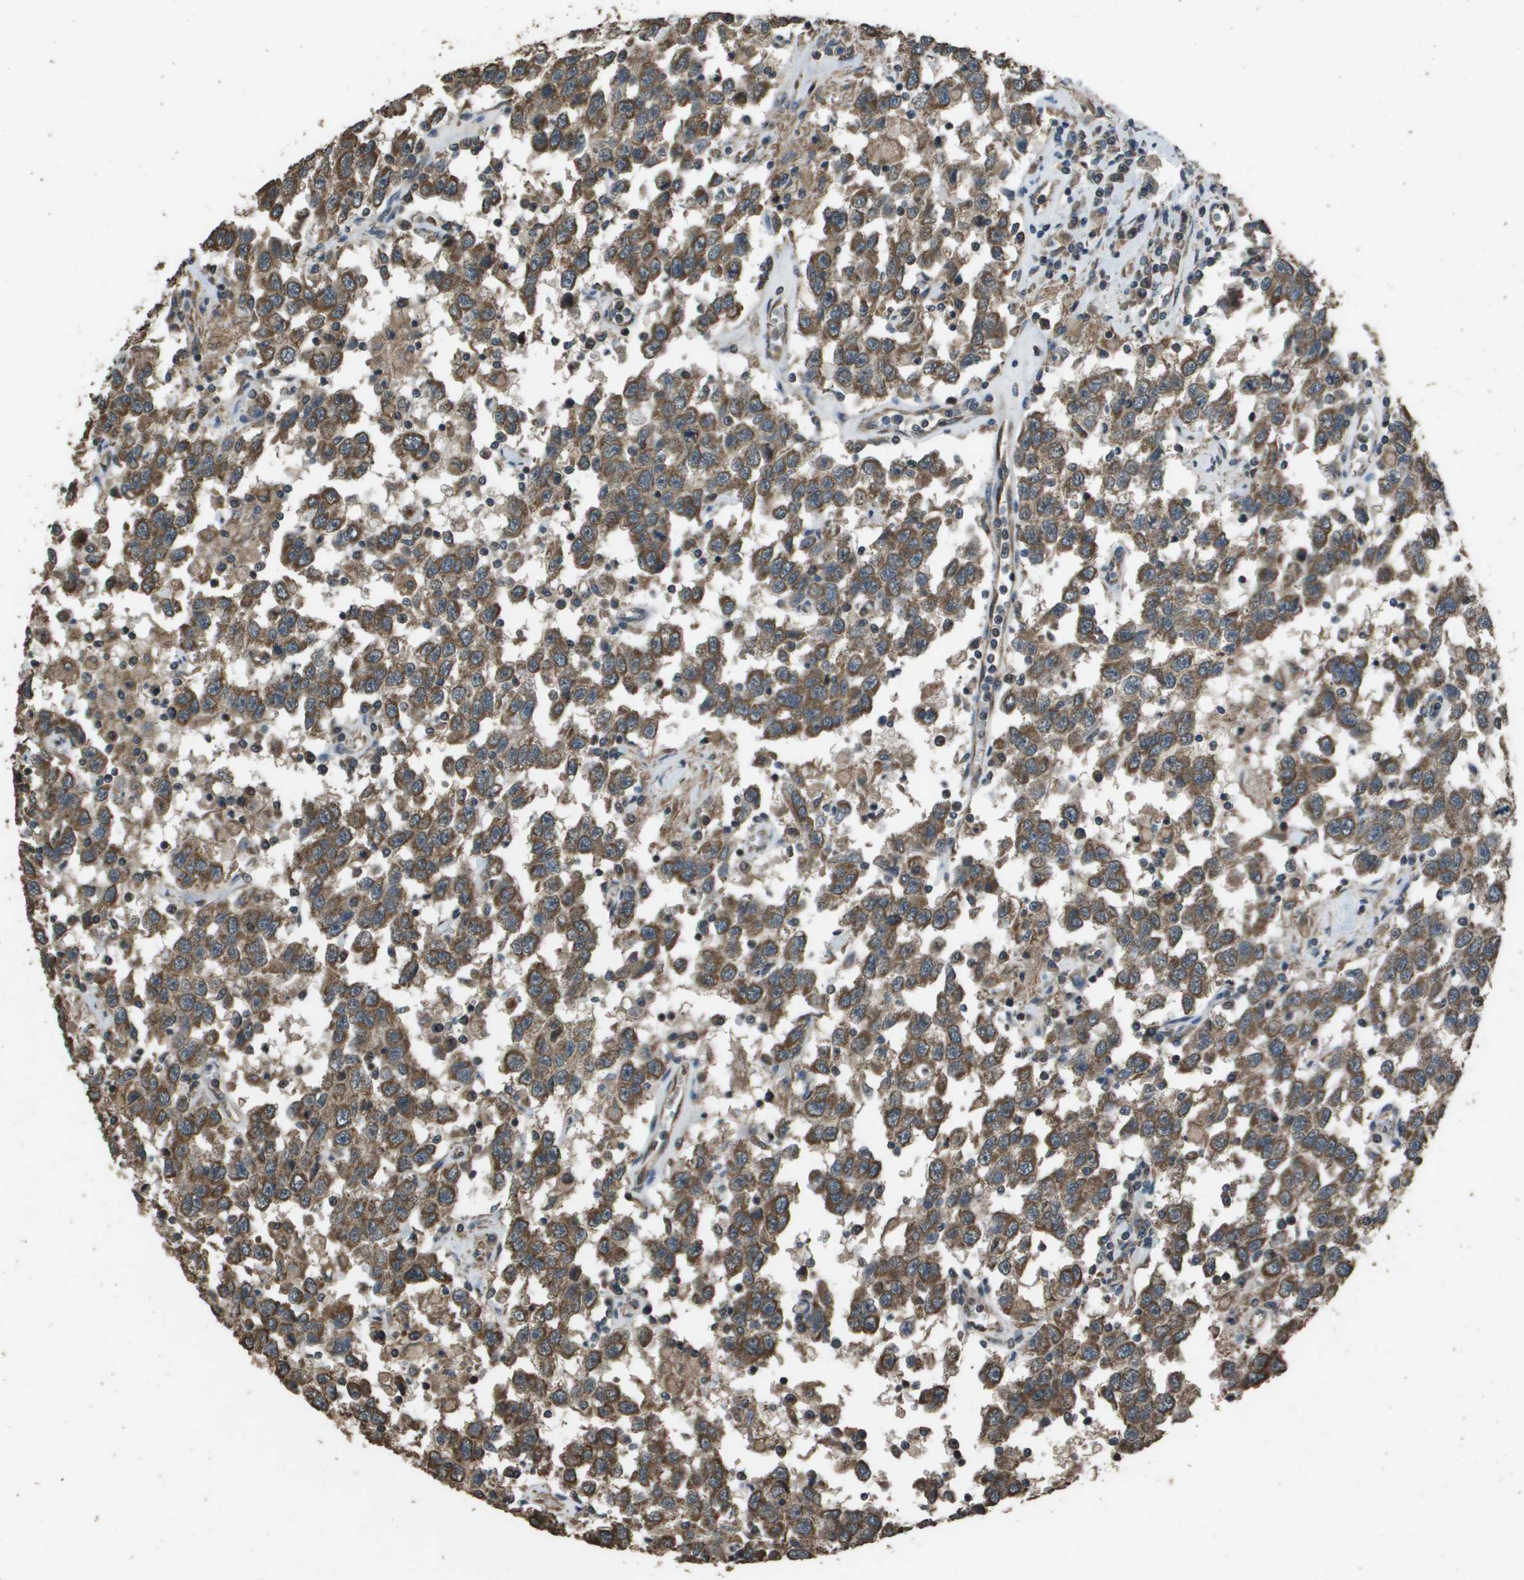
{"staining": {"intensity": "moderate", "quantity": ">75%", "location": "cytoplasmic/membranous"}, "tissue": "testis cancer", "cell_type": "Tumor cells", "image_type": "cancer", "snomed": [{"axis": "morphology", "description": "Seminoma, NOS"}, {"axis": "topography", "description": "Testis"}], "caption": "An immunohistochemistry (IHC) image of tumor tissue is shown. Protein staining in brown highlights moderate cytoplasmic/membranous positivity in testis cancer within tumor cells.", "gene": "FIG4", "patient": {"sex": "male", "age": 41}}